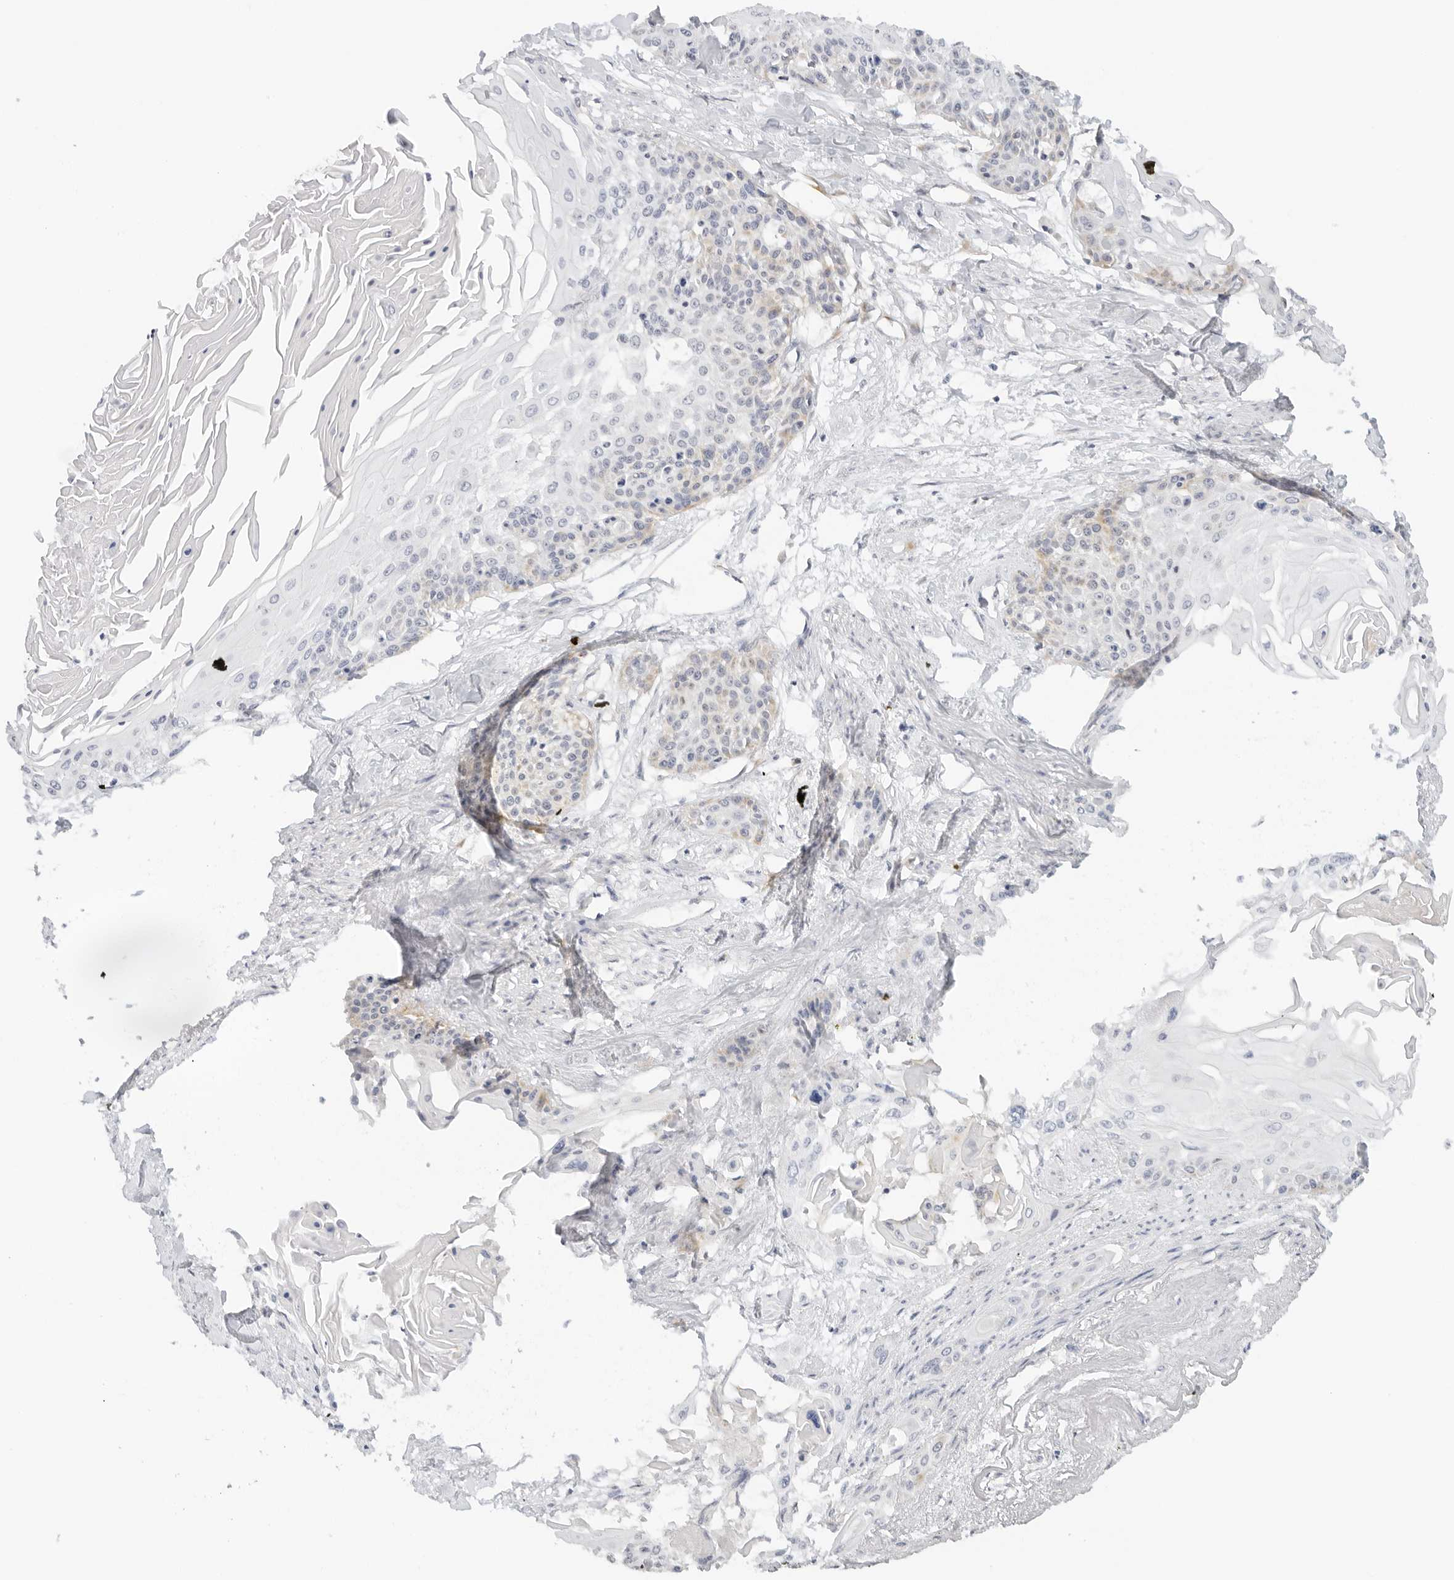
{"staining": {"intensity": "negative", "quantity": "none", "location": "none"}, "tissue": "cervical cancer", "cell_type": "Tumor cells", "image_type": "cancer", "snomed": [{"axis": "morphology", "description": "Squamous cell carcinoma, NOS"}, {"axis": "topography", "description": "Cervix"}], "caption": "This is an immunohistochemistry (IHC) photomicrograph of human cervical squamous cell carcinoma. There is no staining in tumor cells.", "gene": "RC3H1", "patient": {"sex": "female", "age": 57}}